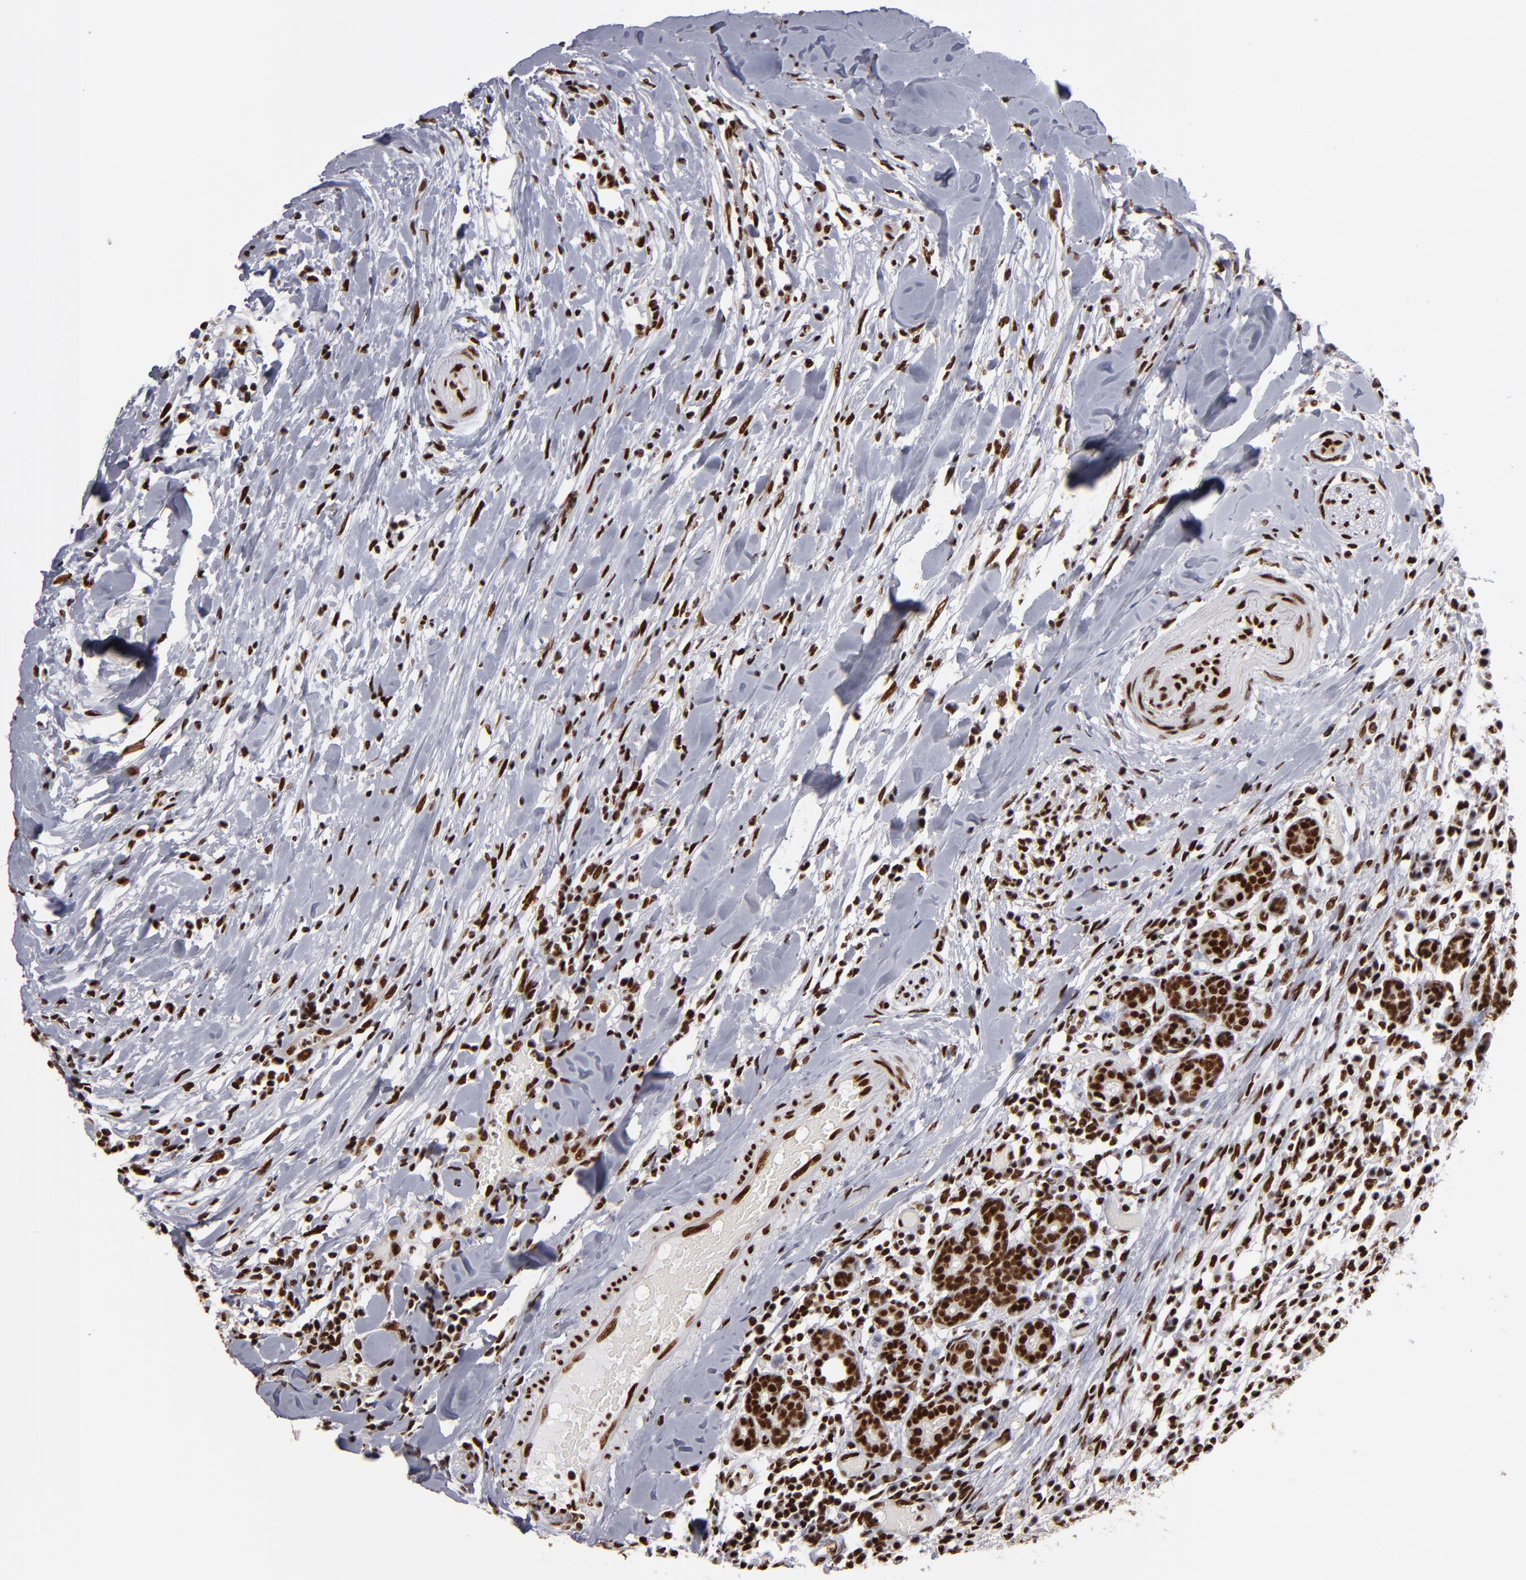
{"staining": {"intensity": "strong", "quantity": ">75%", "location": "nuclear"}, "tissue": "head and neck cancer", "cell_type": "Tumor cells", "image_type": "cancer", "snomed": [{"axis": "morphology", "description": "Neoplasm, malignant, NOS"}, {"axis": "topography", "description": "Salivary gland"}, {"axis": "topography", "description": "Head-Neck"}], "caption": "The immunohistochemical stain shows strong nuclear positivity in tumor cells of head and neck cancer (malignant neoplasm) tissue. (brown staining indicates protein expression, while blue staining denotes nuclei).", "gene": "MRE11", "patient": {"sex": "male", "age": 43}}